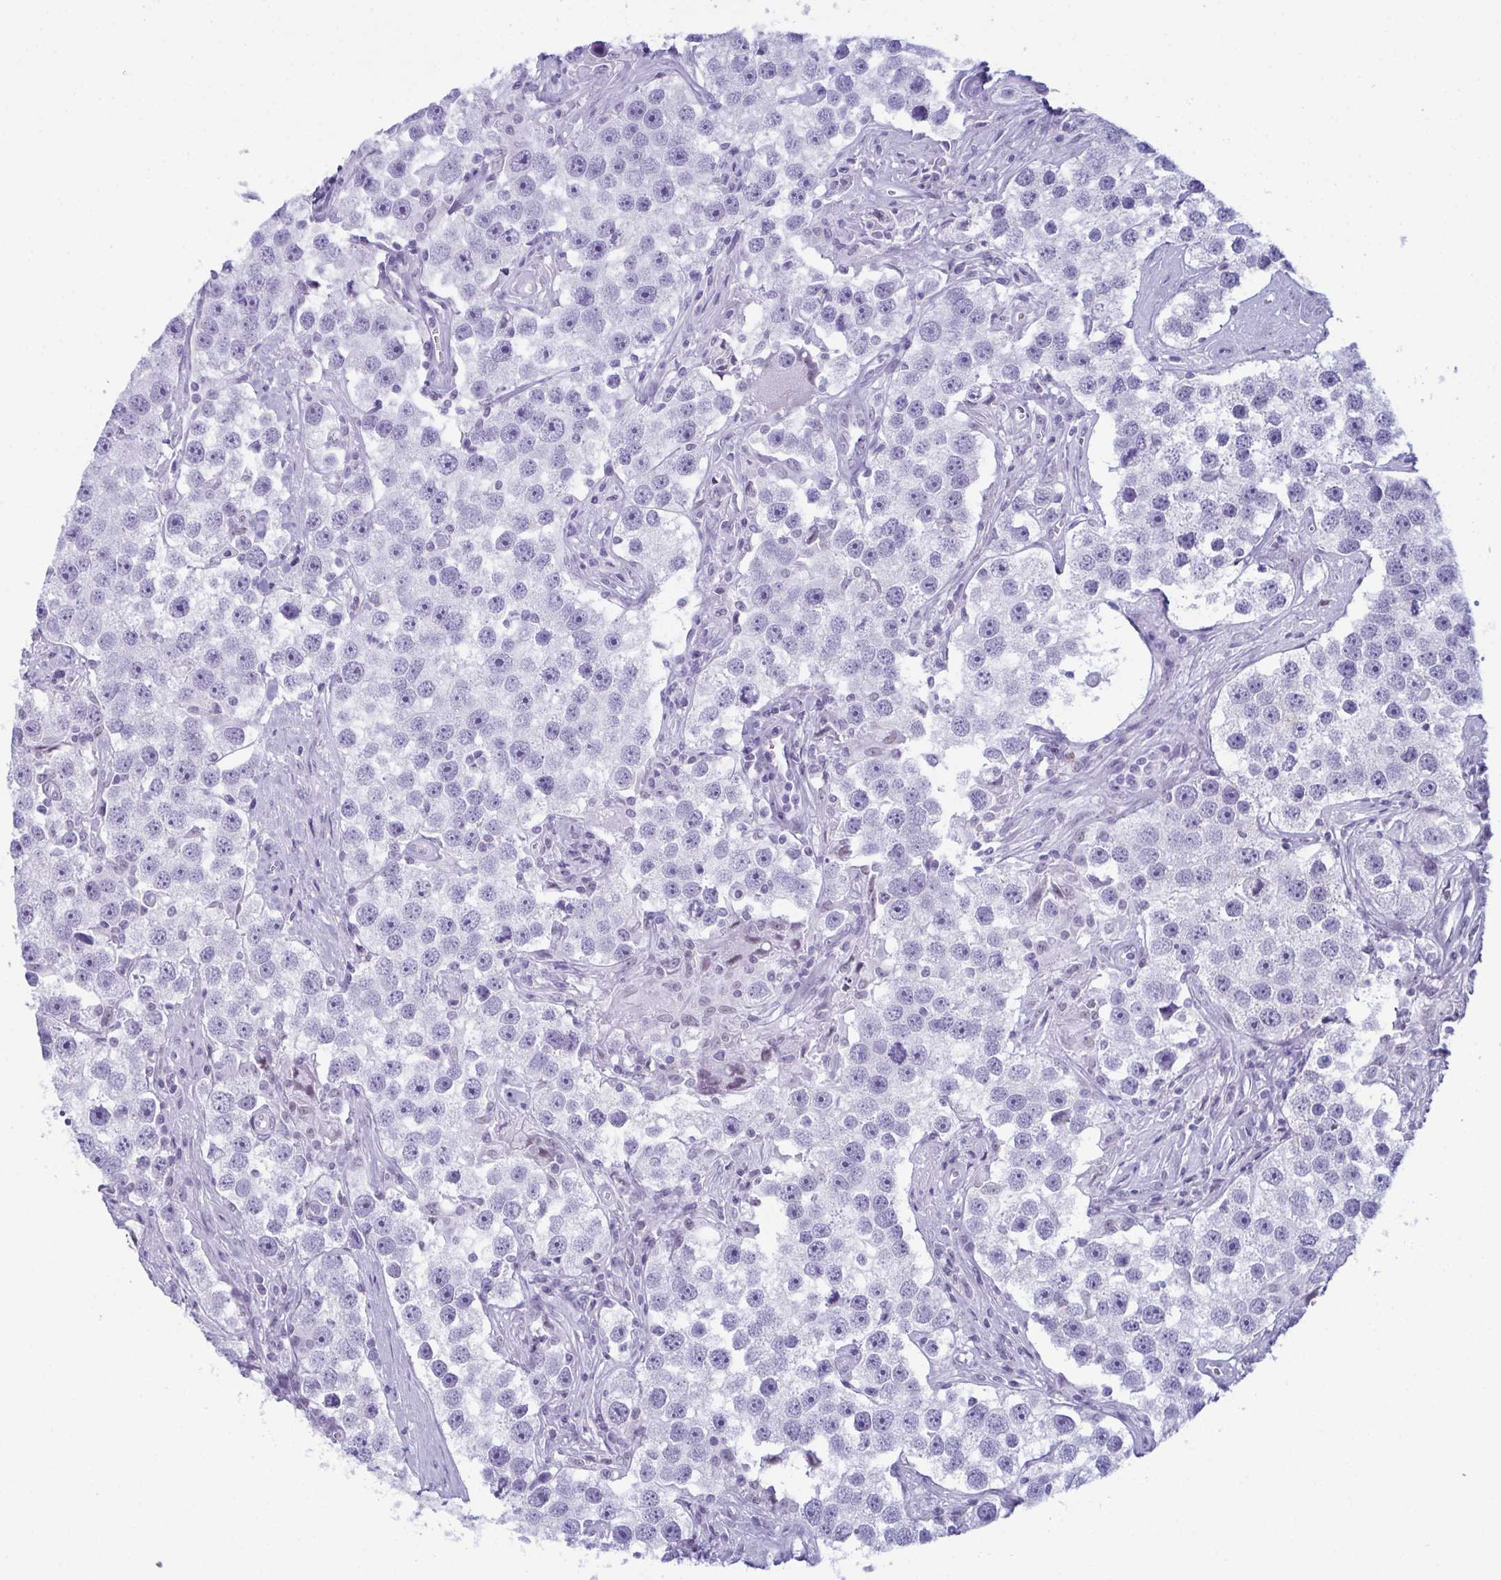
{"staining": {"intensity": "negative", "quantity": "none", "location": "none"}, "tissue": "testis cancer", "cell_type": "Tumor cells", "image_type": "cancer", "snomed": [{"axis": "morphology", "description": "Seminoma, NOS"}, {"axis": "topography", "description": "Testis"}], "caption": "IHC micrograph of neoplastic tissue: human testis cancer stained with DAB shows no significant protein expression in tumor cells.", "gene": "RBM7", "patient": {"sex": "male", "age": 49}}